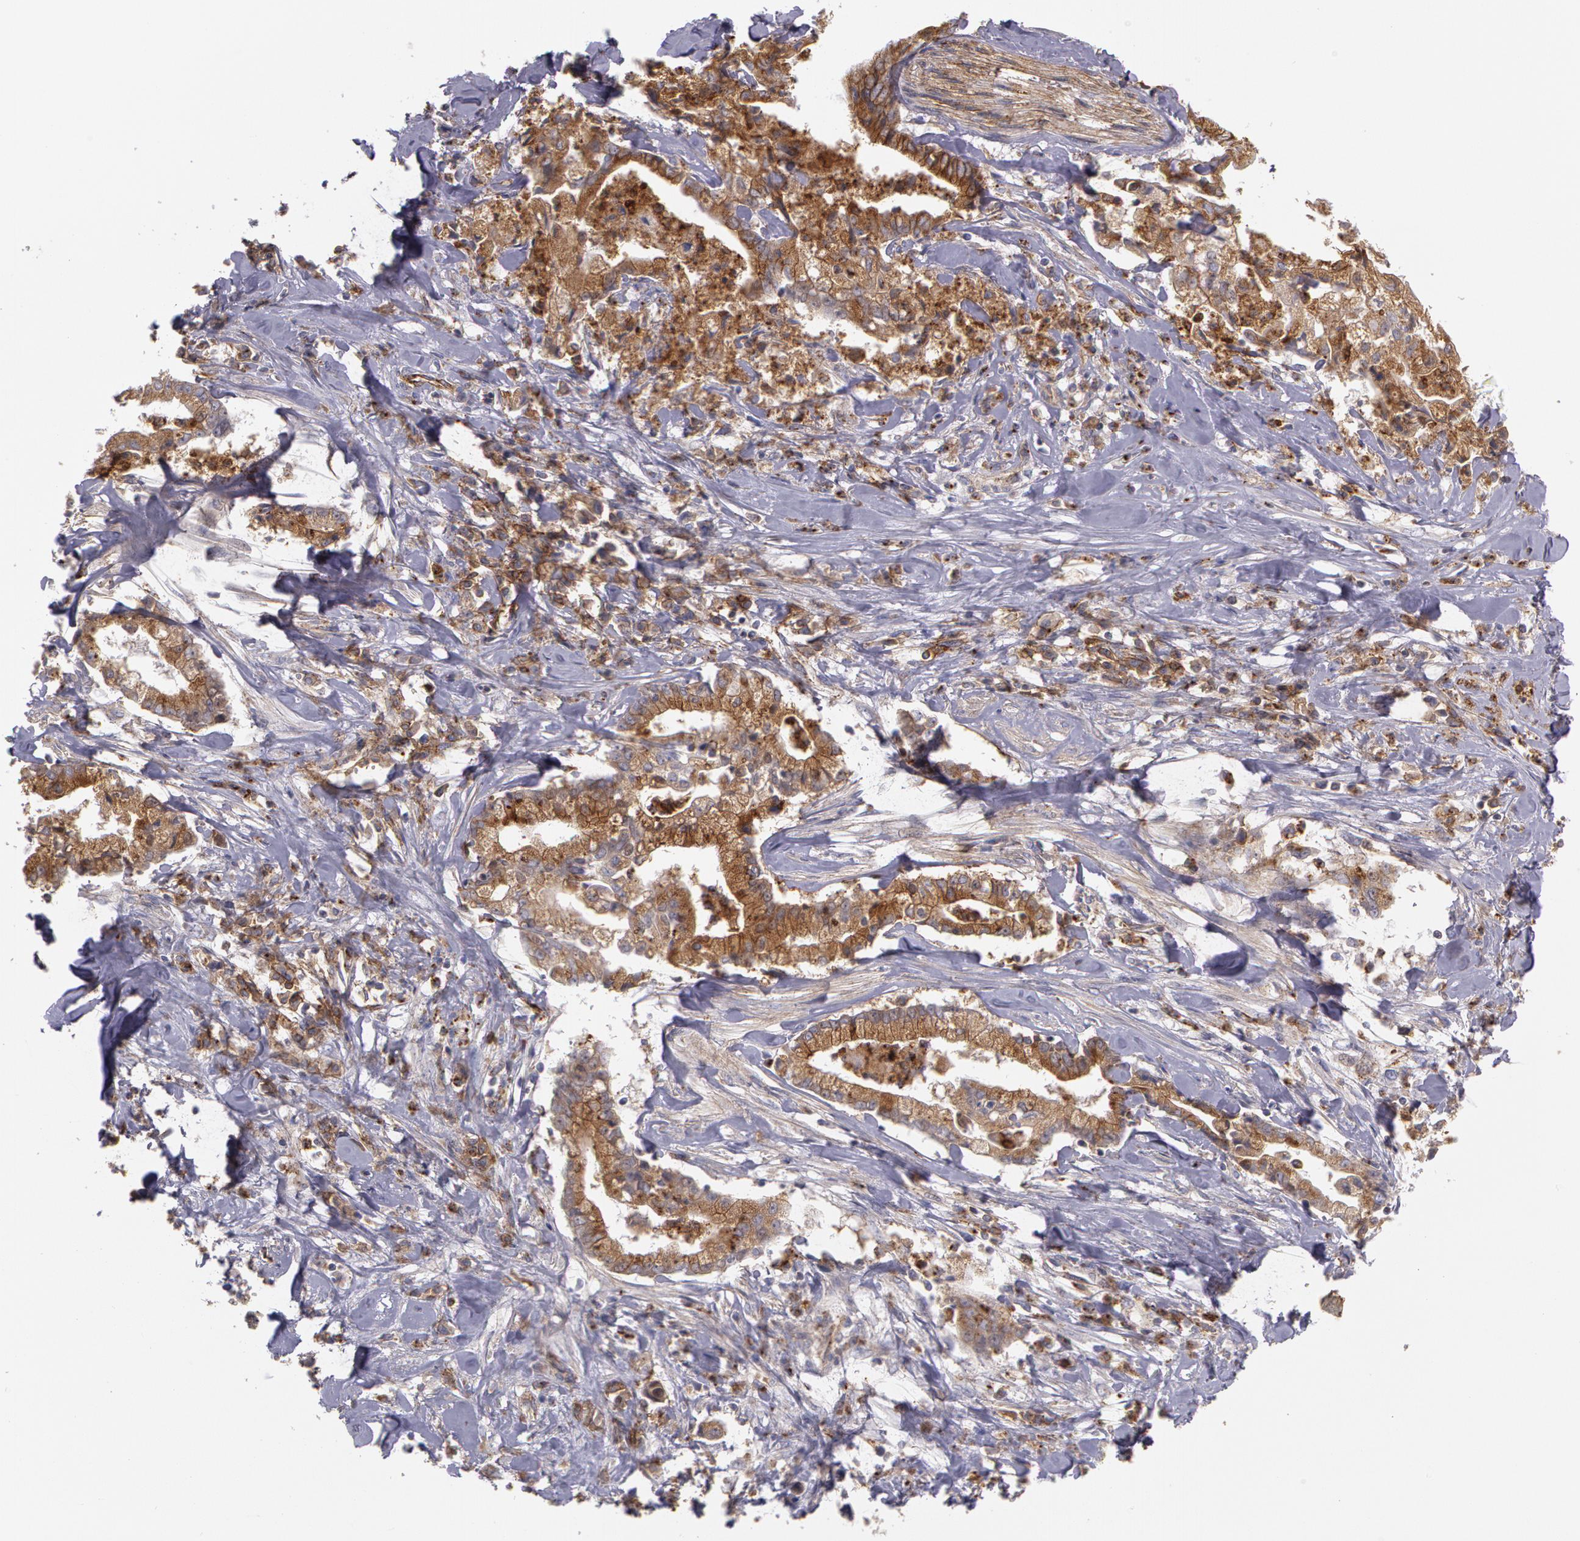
{"staining": {"intensity": "moderate", "quantity": ">75%", "location": "cytoplasmic/membranous"}, "tissue": "liver cancer", "cell_type": "Tumor cells", "image_type": "cancer", "snomed": [{"axis": "morphology", "description": "Cholangiocarcinoma"}, {"axis": "topography", "description": "Liver"}], "caption": "DAB immunohistochemical staining of human liver cholangiocarcinoma demonstrates moderate cytoplasmic/membranous protein staining in approximately >75% of tumor cells.", "gene": "FLOT2", "patient": {"sex": "male", "age": 57}}